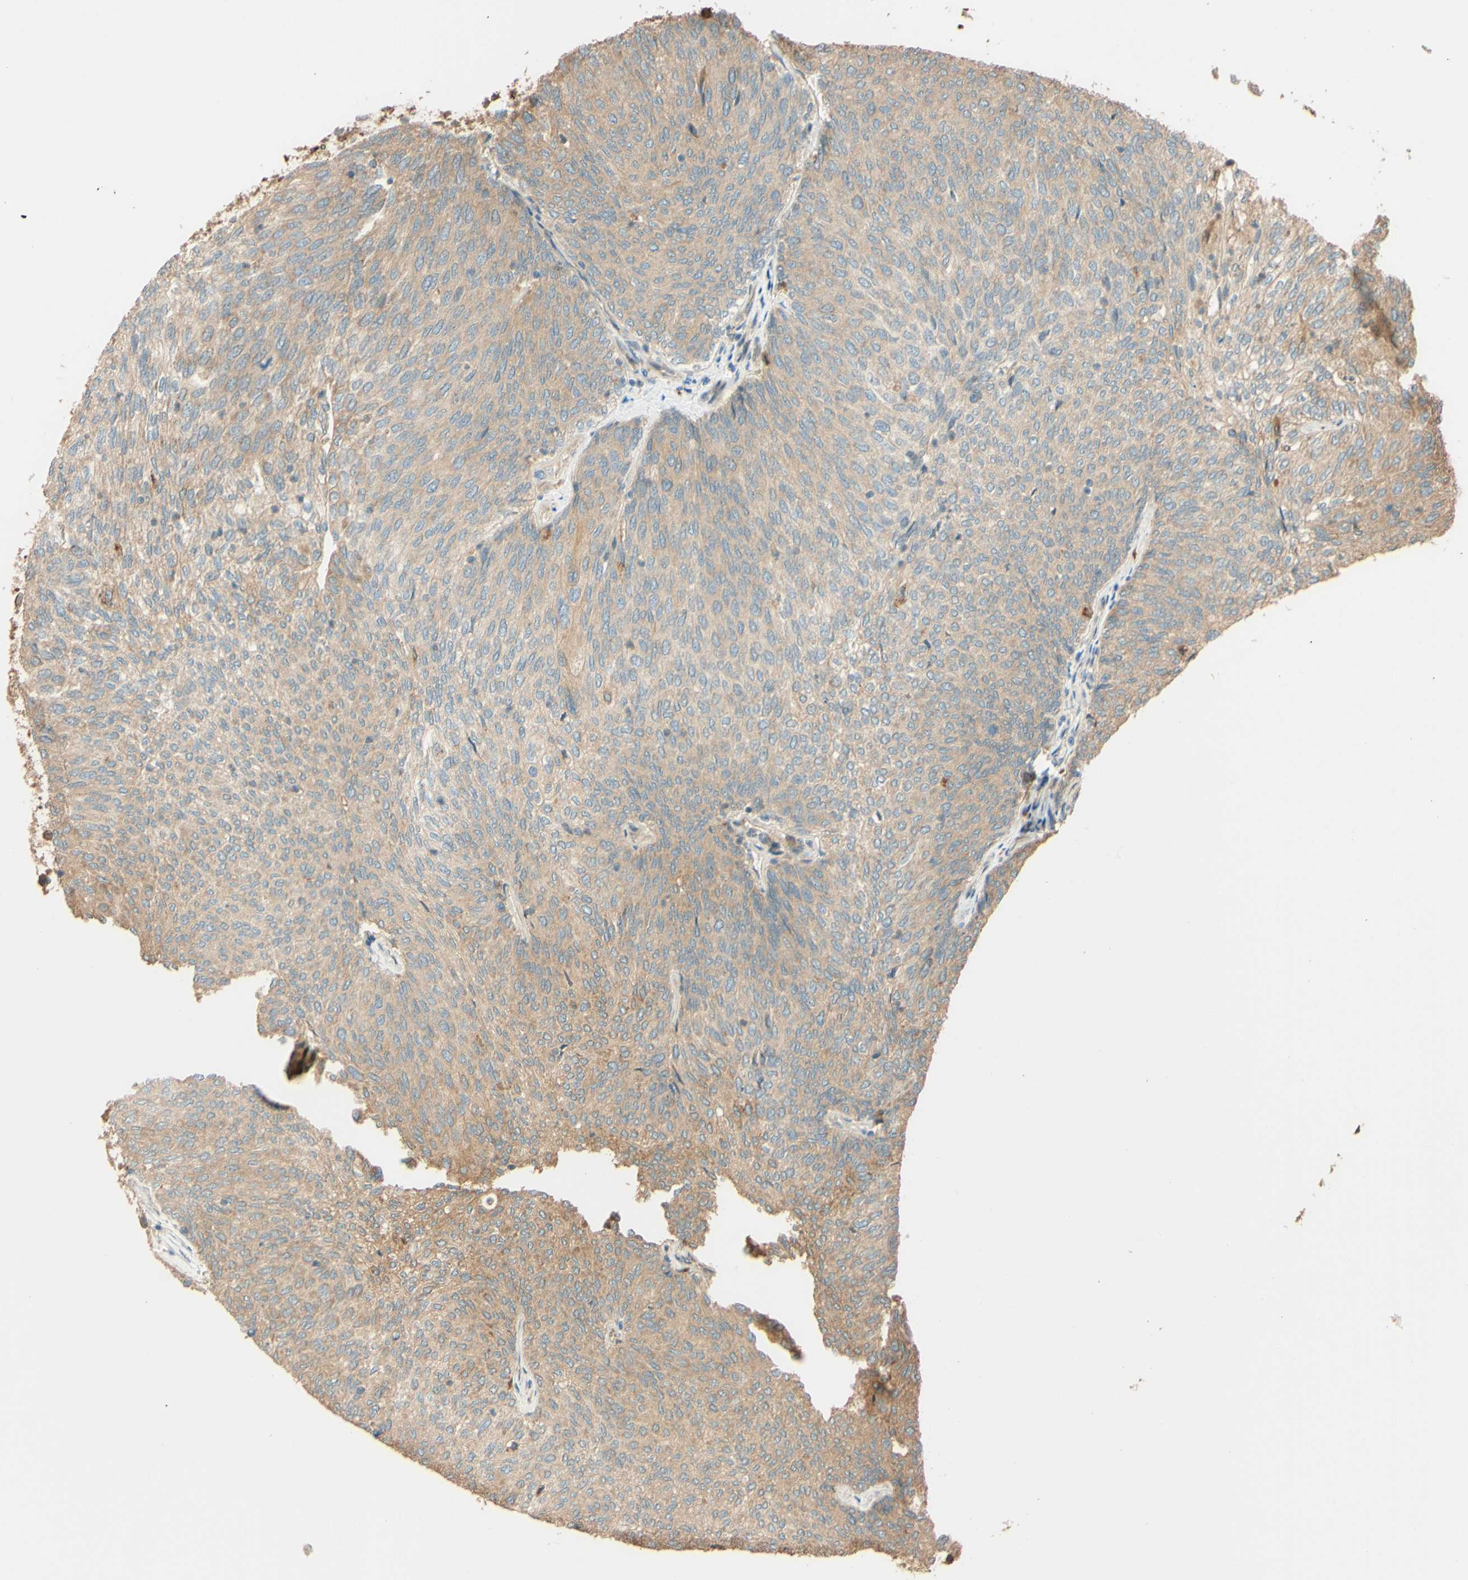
{"staining": {"intensity": "weak", "quantity": ">75%", "location": "cytoplasmic/membranous"}, "tissue": "urothelial cancer", "cell_type": "Tumor cells", "image_type": "cancer", "snomed": [{"axis": "morphology", "description": "Urothelial carcinoma, Low grade"}, {"axis": "topography", "description": "Urinary bladder"}], "caption": "A brown stain shows weak cytoplasmic/membranous expression of a protein in urothelial cancer tumor cells. (Stains: DAB (3,3'-diaminobenzidine) in brown, nuclei in blue, Microscopy: brightfield microscopy at high magnification).", "gene": "RNF19A", "patient": {"sex": "female", "age": 79}}